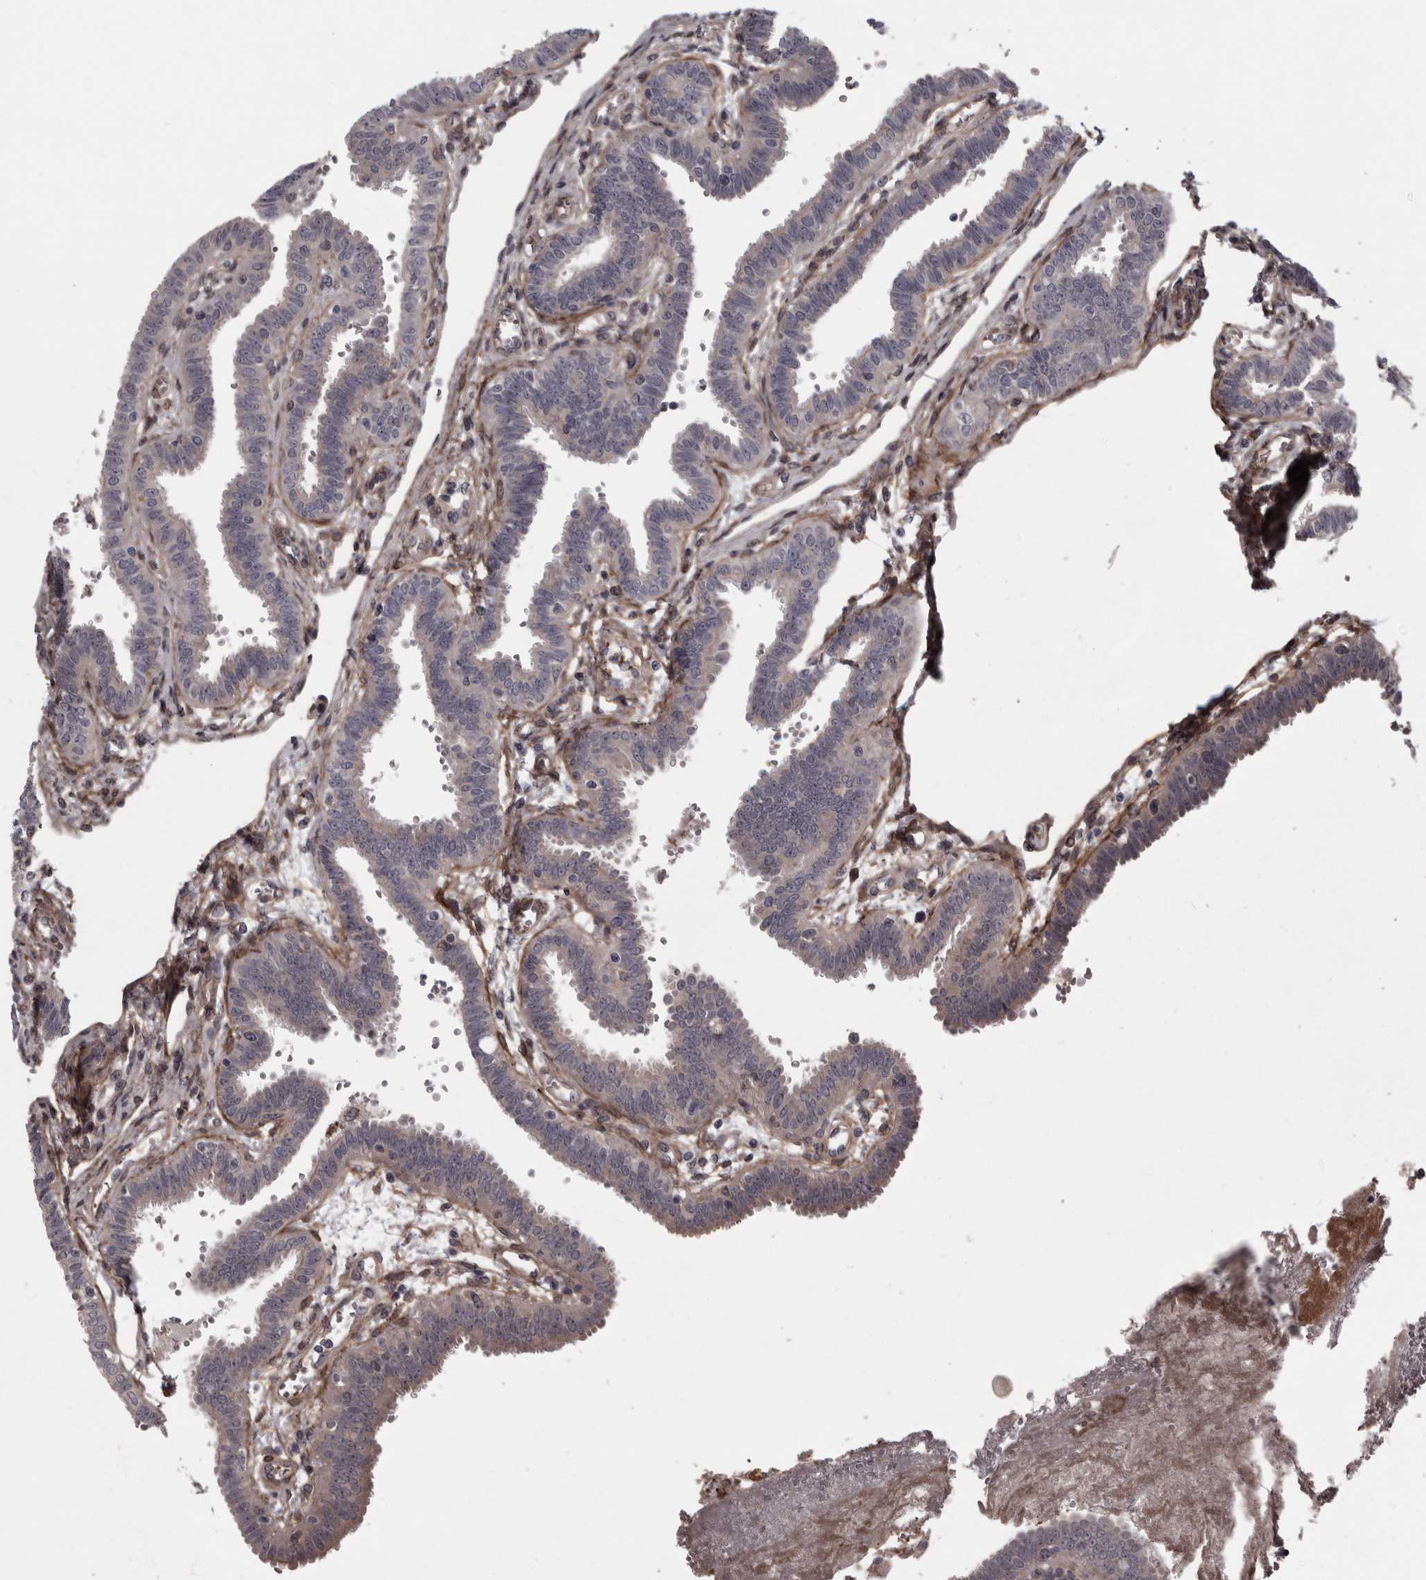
{"staining": {"intensity": "weak", "quantity": "25%-75%", "location": "cytoplasmic/membranous"}, "tissue": "fallopian tube", "cell_type": "Glandular cells", "image_type": "normal", "snomed": [{"axis": "morphology", "description": "Normal tissue, NOS"}, {"axis": "topography", "description": "Fallopian tube"}], "caption": "Protein staining of unremarkable fallopian tube displays weak cytoplasmic/membranous expression in about 25%-75% of glandular cells. (IHC, brightfield microscopy, high magnification).", "gene": "RSU1", "patient": {"sex": "female", "age": 32}}